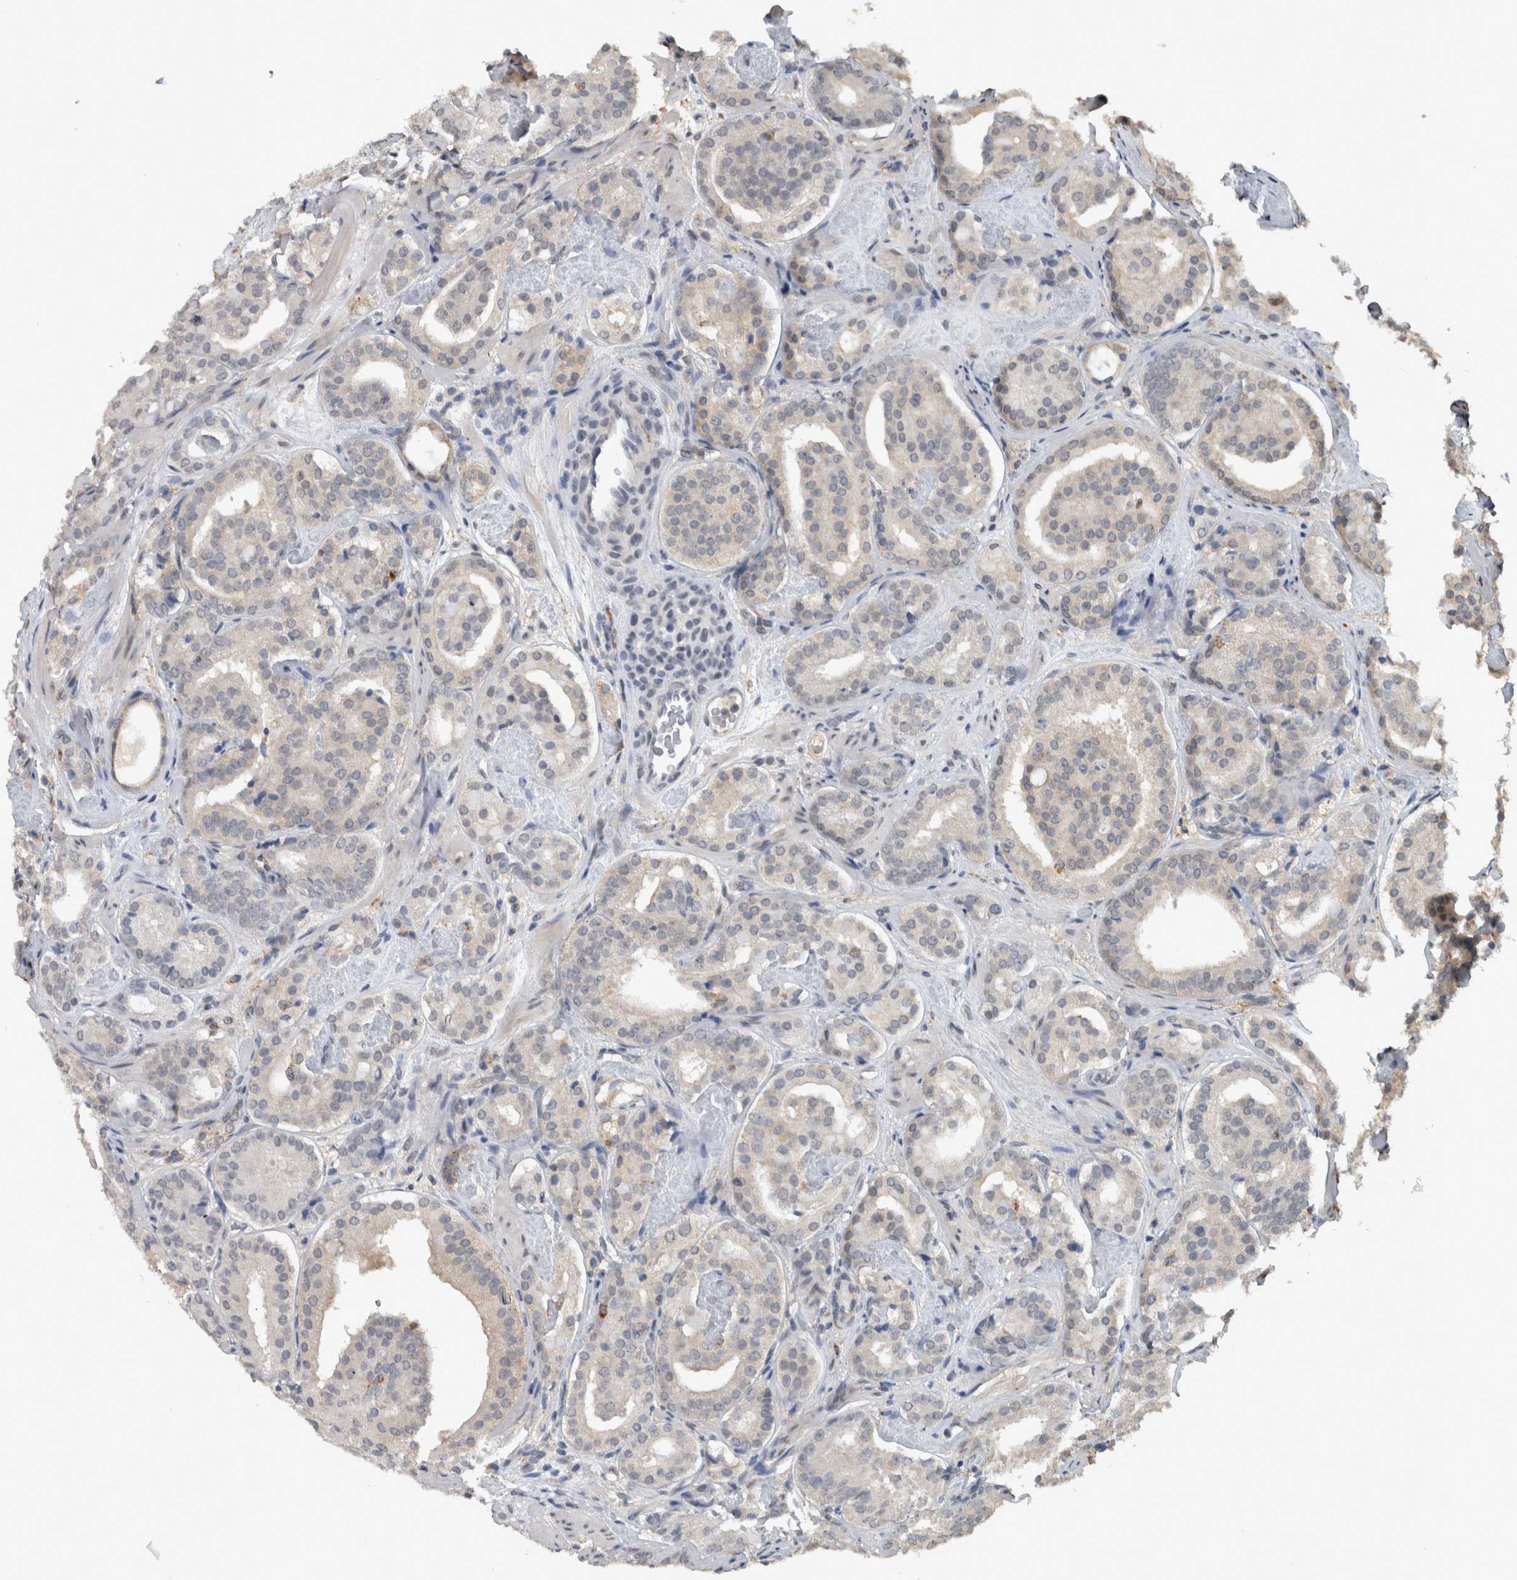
{"staining": {"intensity": "negative", "quantity": "none", "location": "none"}, "tissue": "prostate cancer", "cell_type": "Tumor cells", "image_type": "cancer", "snomed": [{"axis": "morphology", "description": "Adenocarcinoma, Low grade"}, {"axis": "topography", "description": "Prostate"}], "caption": "High magnification brightfield microscopy of low-grade adenocarcinoma (prostate) stained with DAB (3,3'-diaminobenzidine) (brown) and counterstained with hematoxylin (blue): tumor cells show no significant expression.", "gene": "ACSF2", "patient": {"sex": "male", "age": 69}}